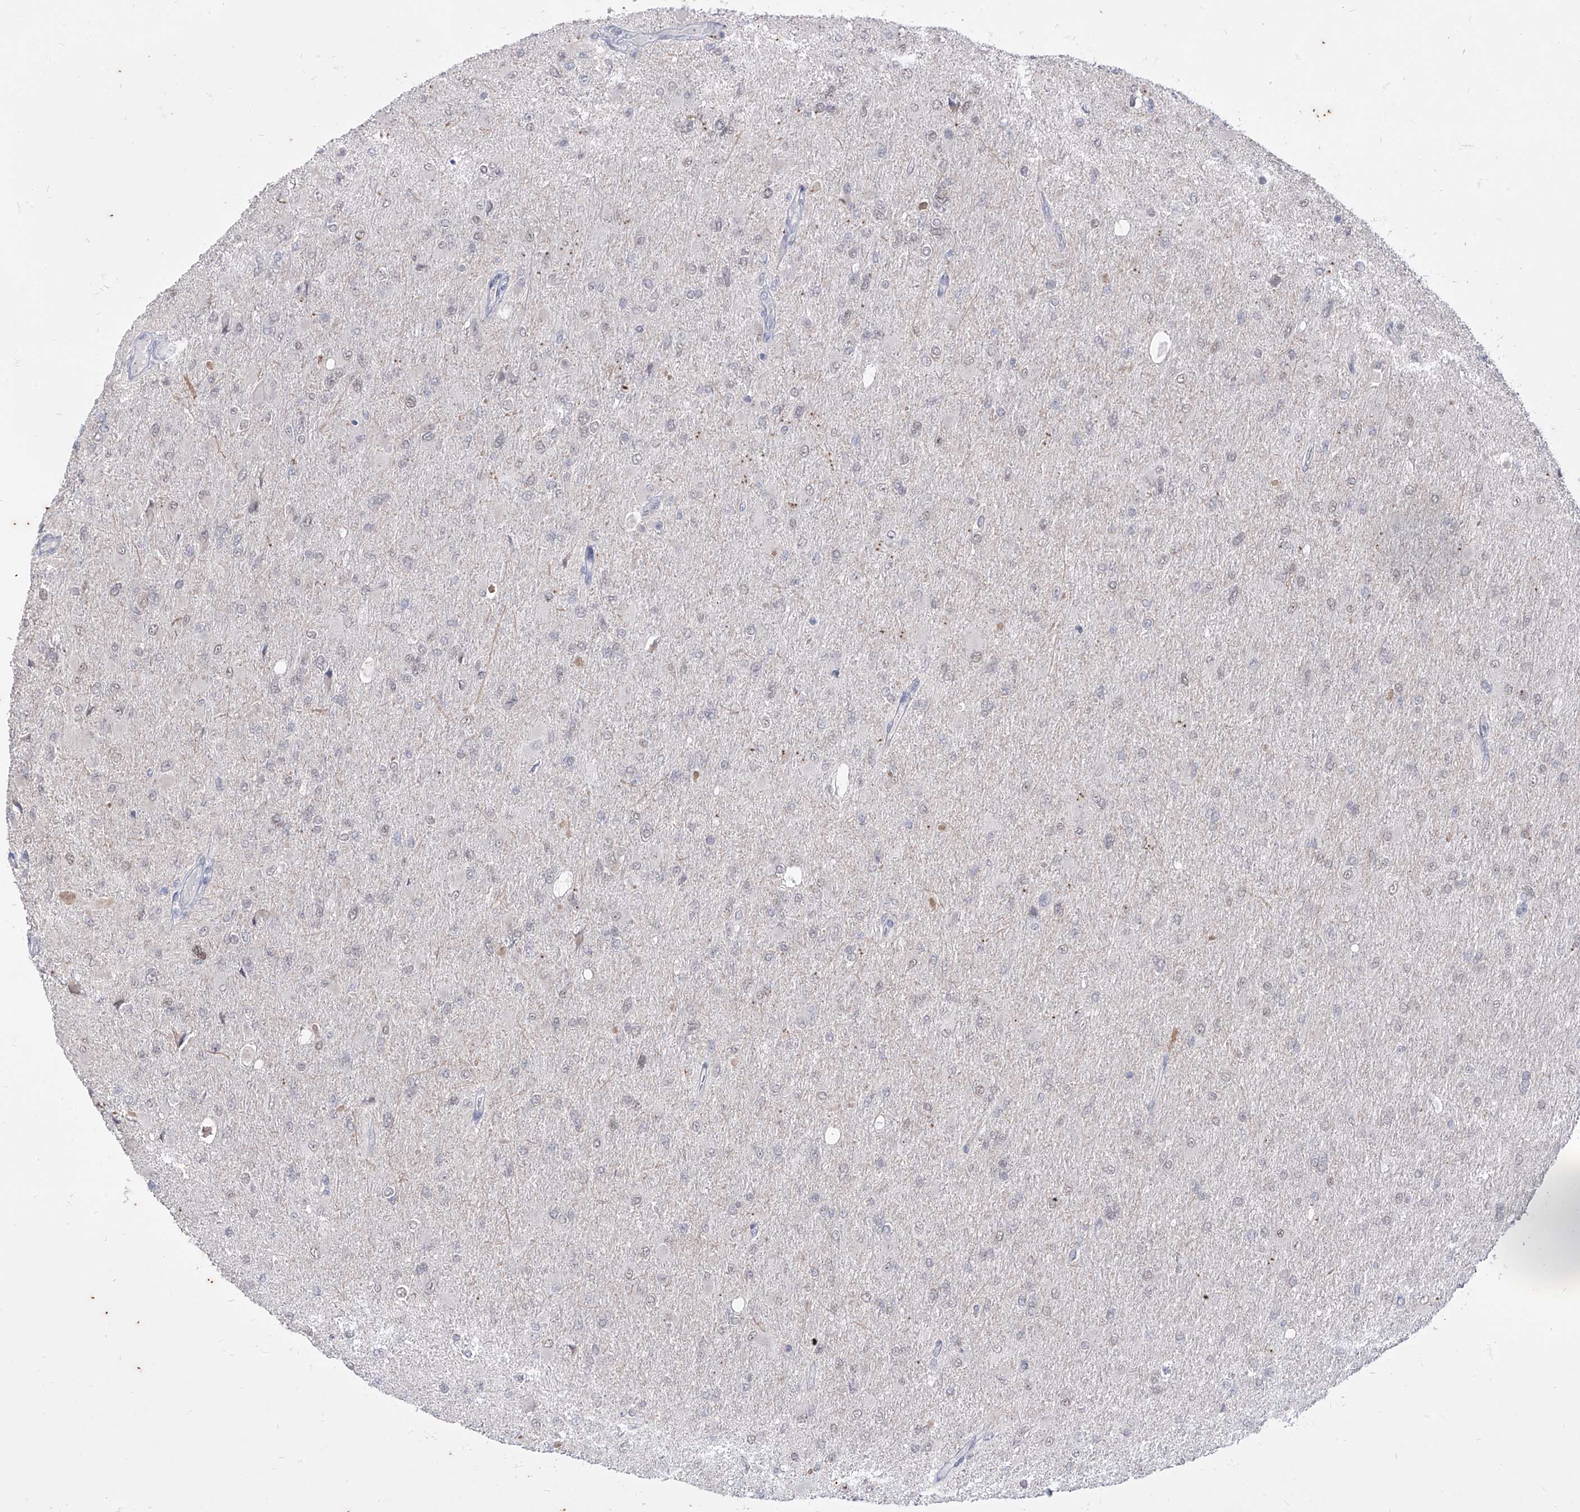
{"staining": {"intensity": "weak", "quantity": "<25%", "location": "nuclear"}, "tissue": "glioma", "cell_type": "Tumor cells", "image_type": "cancer", "snomed": [{"axis": "morphology", "description": "Glioma, malignant, High grade"}, {"axis": "topography", "description": "Cerebral cortex"}], "caption": "A micrograph of high-grade glioma (malignant) stained for a protein demonstrates no brown staining in tumor cells.", "gene": "PHF20L1", "patient": {"sex": "female", "age": 36}}